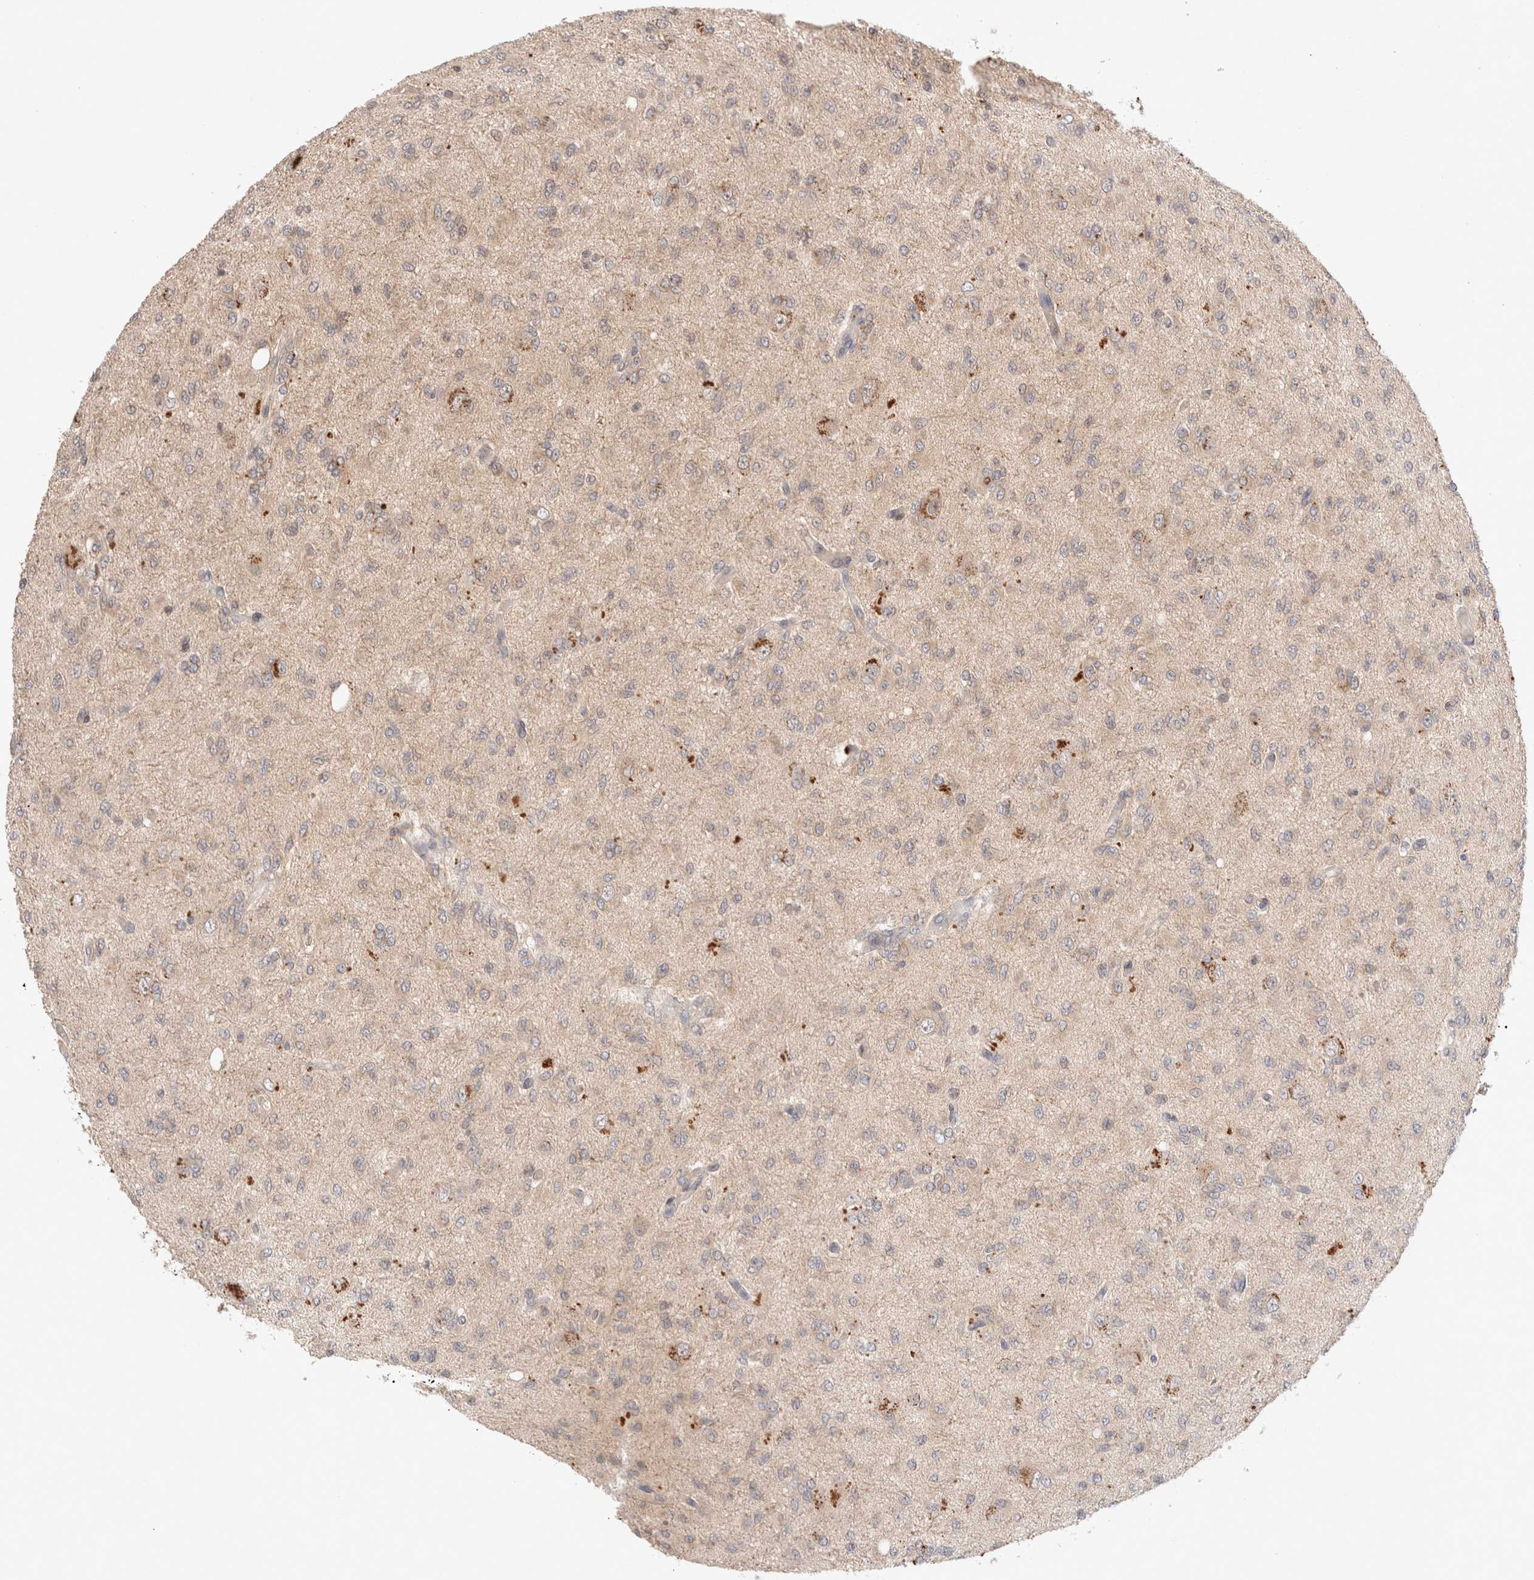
{"staining": {"intensity": "weak", "quantity": "25%-75%", "location": "cytoplasmic/membranous"}, "tissue": "glioma", "cell_type": "Tumor cells", "image_type": "cancer", "snomed": [{"axis": "morphology", "description": "Glioma, malignant, High grade"}, {"axis": "topography", "description": "Brain"}], "caption": "Human glioma stained for a protein (brown) displays weak cytoplasmic/membranous positive expression in about 25%-75% of tumor cells.", "gene": "KLHL20", "patient": {"sex": "female", "age": 59}}